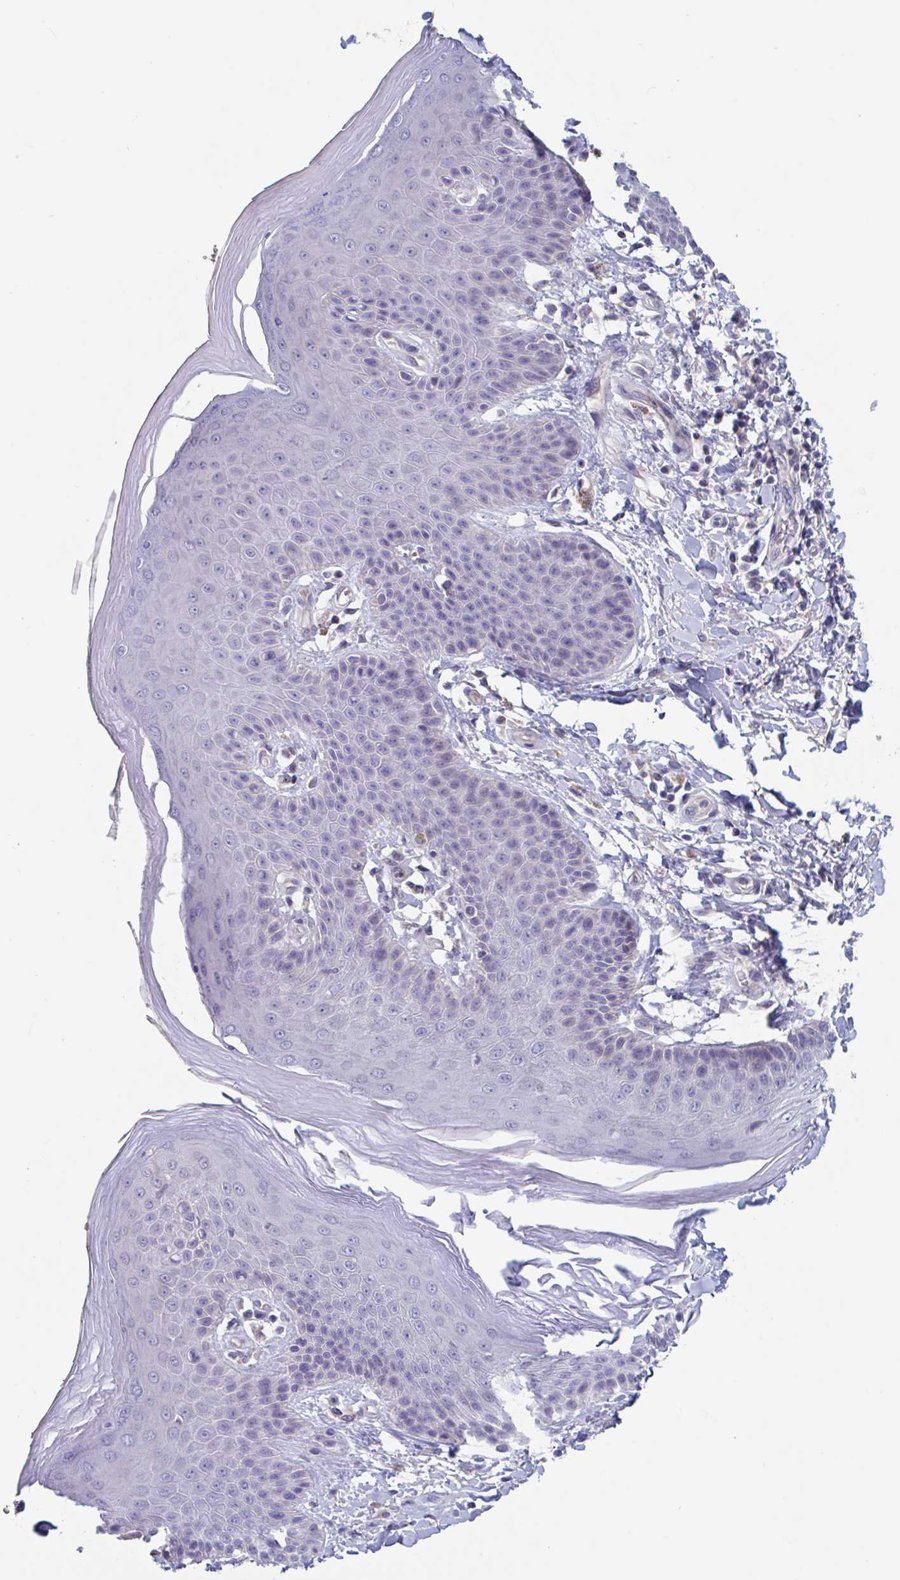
{"staining": {"intensity": "moderate", "quantity": "<25%", "location": "cytoplasmic/membranous"}, "tissue": "skin", "cell_type": "Epidermal cells", "image_type": "normal", "snomed": [{"axis": "morphology", "description": "Normal tissue, NOS"}, {"axis": "topography", "description": "Peripheral nerve tissue"}], "caption": "Benign skin was stained to show a protein in brown. There is low levels of moderate cytoplasmic/membranous expression in approximately <25% of epidermal cells. The staining was performed using DAB, with brown indicating positive protein expression. Nuclei are stained blue with hematoxylin.", "gene": "UNKL", "patient": {"sex": "male", "age": 51}}